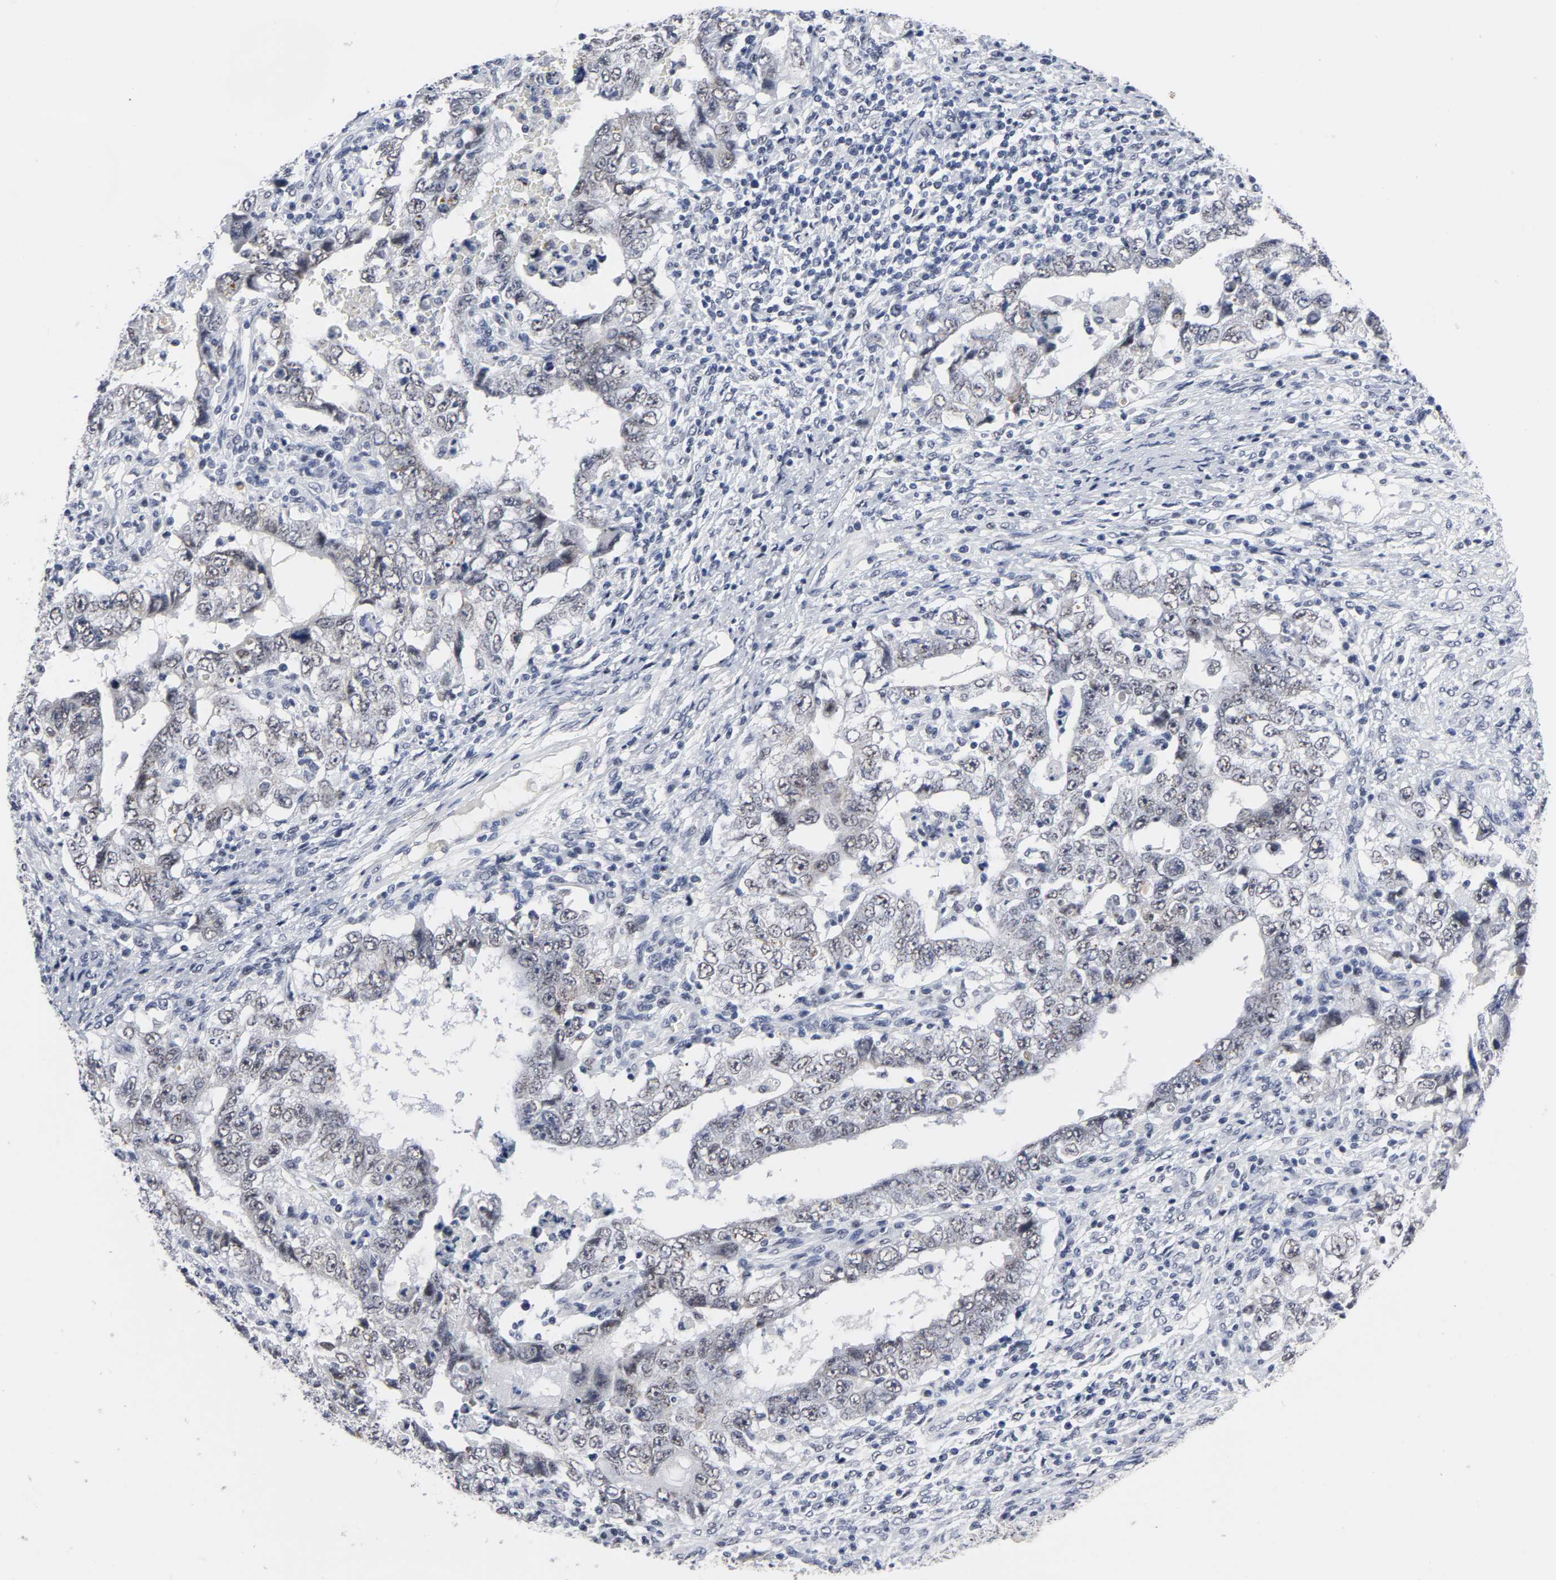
{"staining": {"intensity": "weak", "quantity": "25%-75%", "location": "cytoplasmic/membranous,nuclear"}, "tissue": "testis cancer", "cell_type": "Tumor cells", "image_type": "cancer", "snomed": [{"axis": "morphology", "description": "Carcinoma, Embryonal, NOS"}, {"axis": "topography", "description": "Testis"}], "caption": "DAB immunohistochemical staining of human testis cancer (embryonal carcinoma) reveals weak cytoplasmic/membranous and nuclear protein positivity in approximately 25%-75% of tumor cells.", "gene": "GRHL2", "patient": {"sex": "male", "age": 26}}